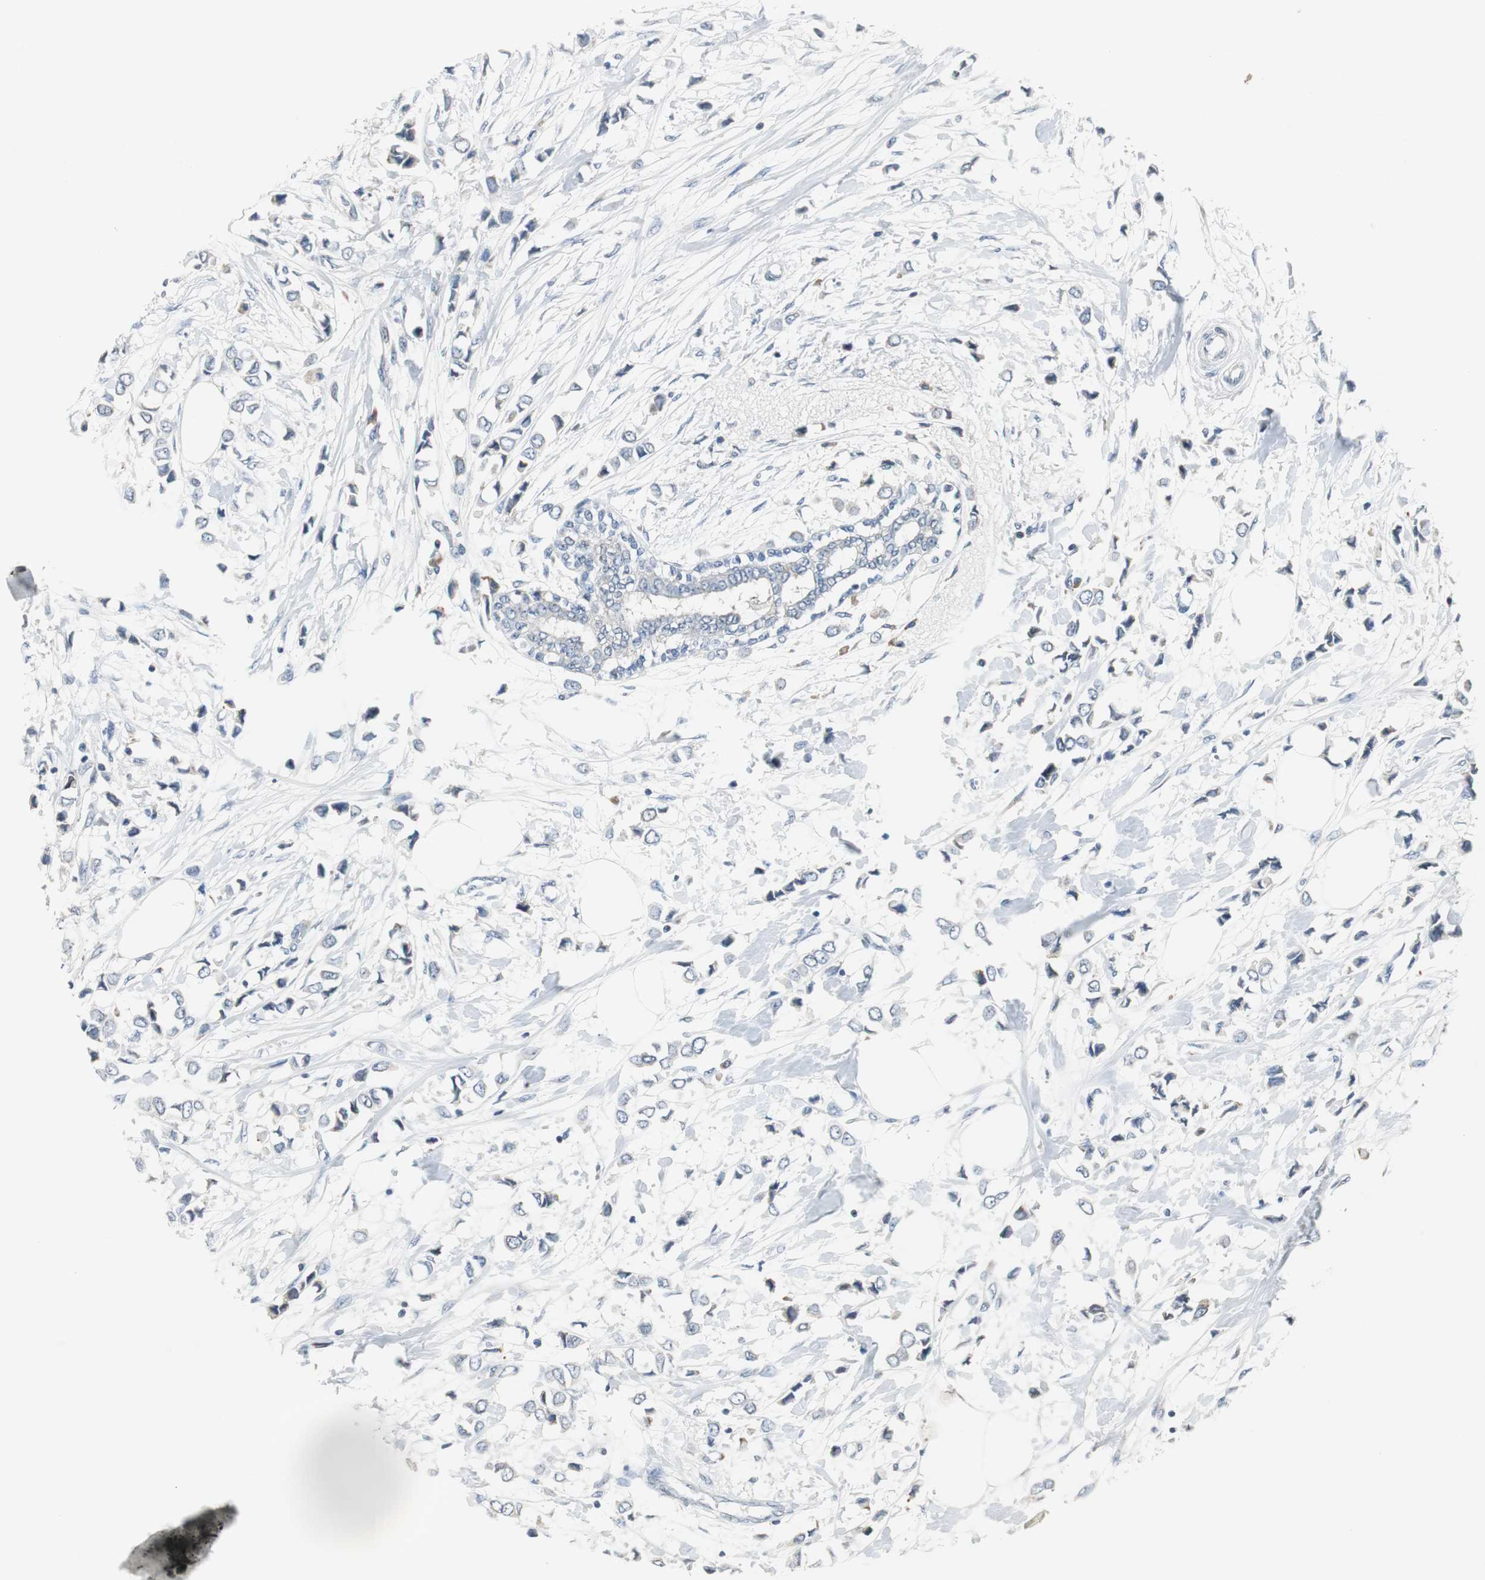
{"staining": {"intensity": "negative", "quantity": "none", "location": "none"}, "tissue": "breast cancer", "cell_type": "Tumor cells", "image_type": "cancer", "snomed": [{"axis": "morphology", "description": "Lobular carcinoma"}, {"axis": "topography", "description": "Breast"}], "caption": "Protein analysis of breast lobular carcinoma exhibits no significant expression in tumor cells.", "gene": "CCT5", "patient": {"sex": "female", "age": 51}}